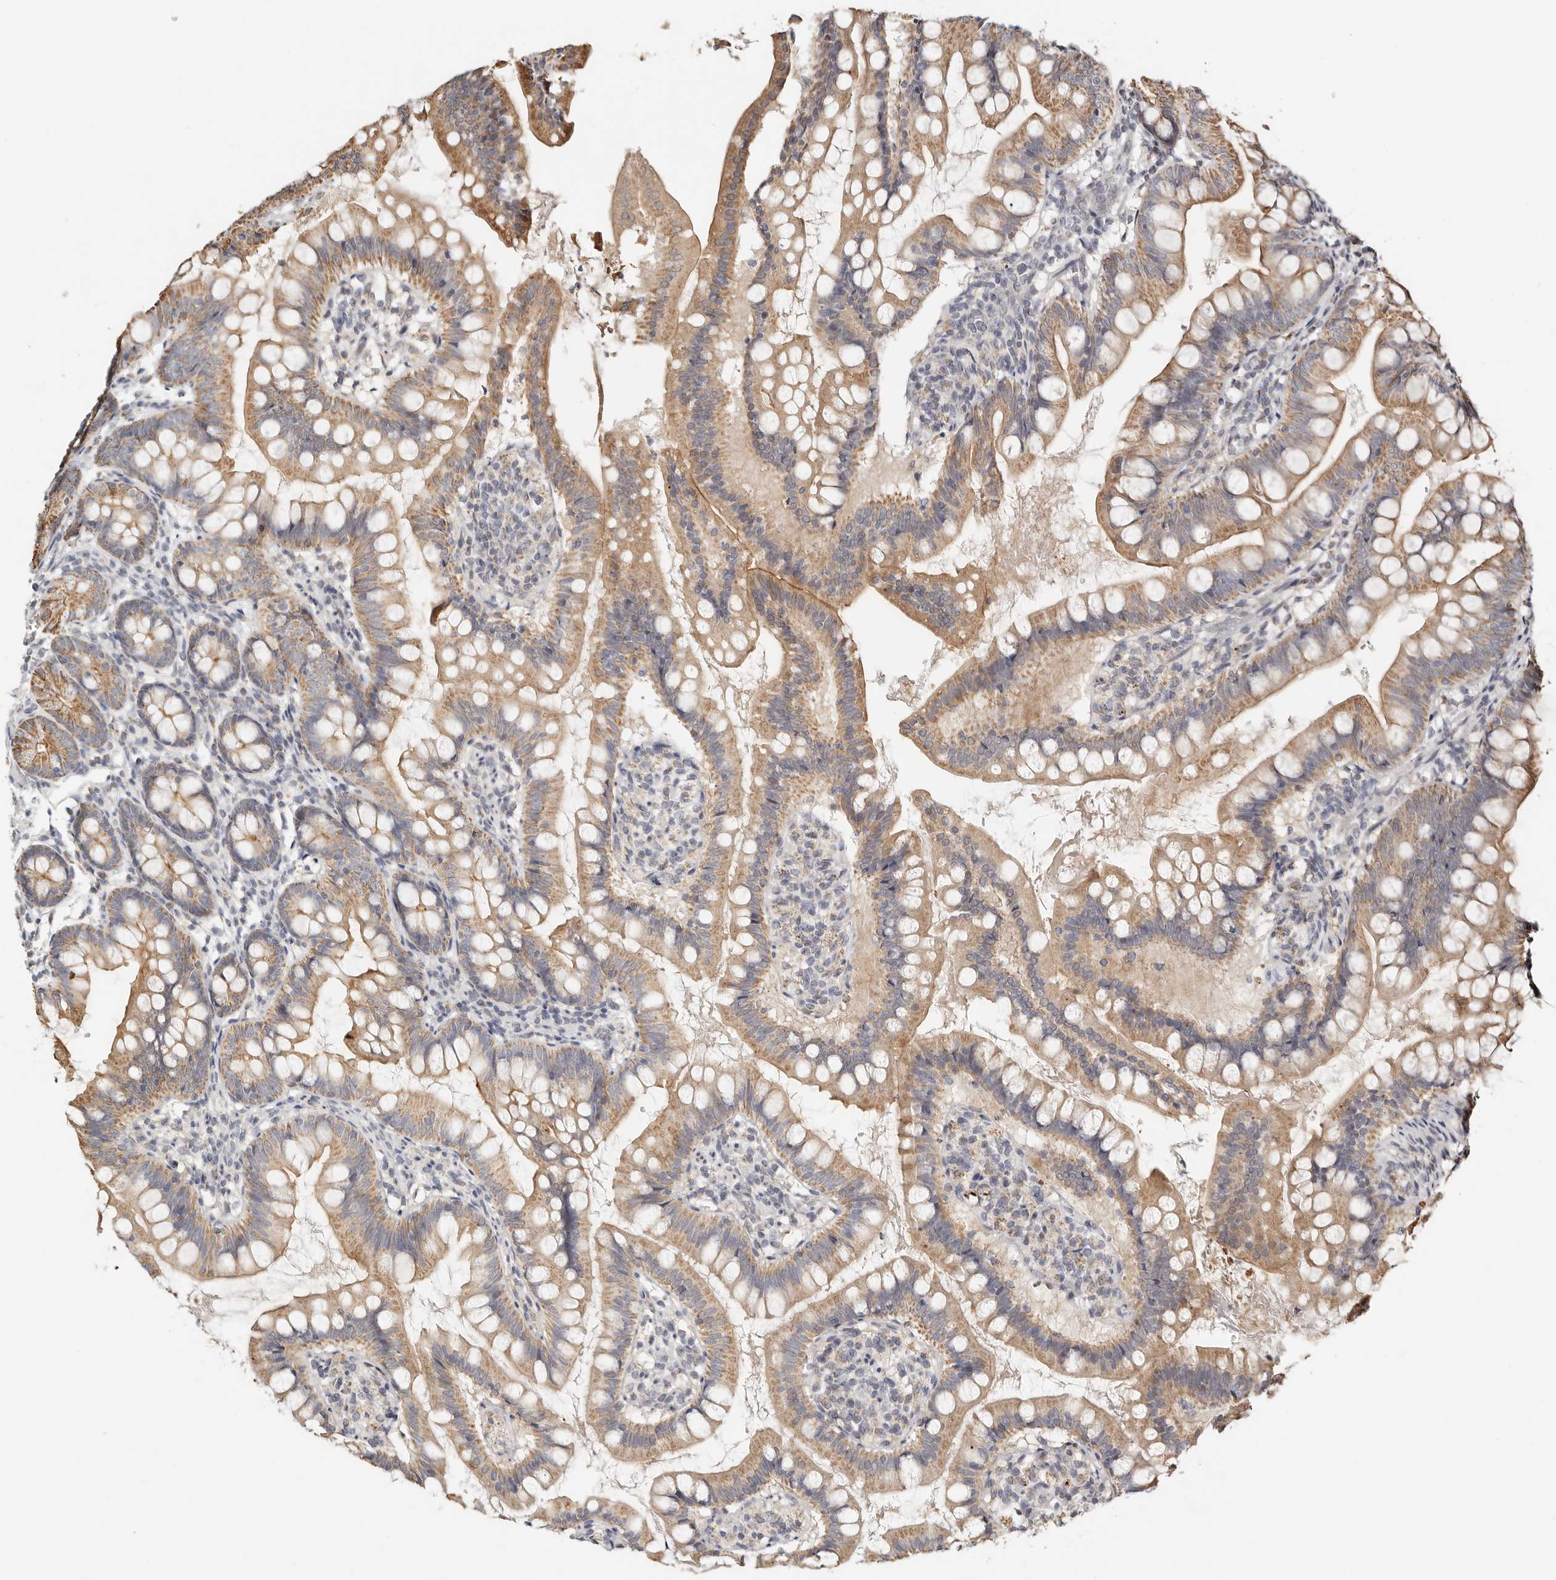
{"staining": {"intensity": "moderate", "quantity": ">75%", "location": "cytoplasmic/membranous"}, "tissue": "small intestine", "cell_type": "Glandular cells", "image_type": "normal", "snomed": [{"axis": "morphology", "description": "Normal tissue, NOS"}, {"axis": "topography", "description": "Small intestine"}], "caption": "Immunohistochemical staining of unremarkable small intestine reveals medium levels of moderate cytoplasmic/membranous positivity in approximately >75% of glandular cells.", "gene": "KDF1", "patient": {"sex": "male", "age": 7}}